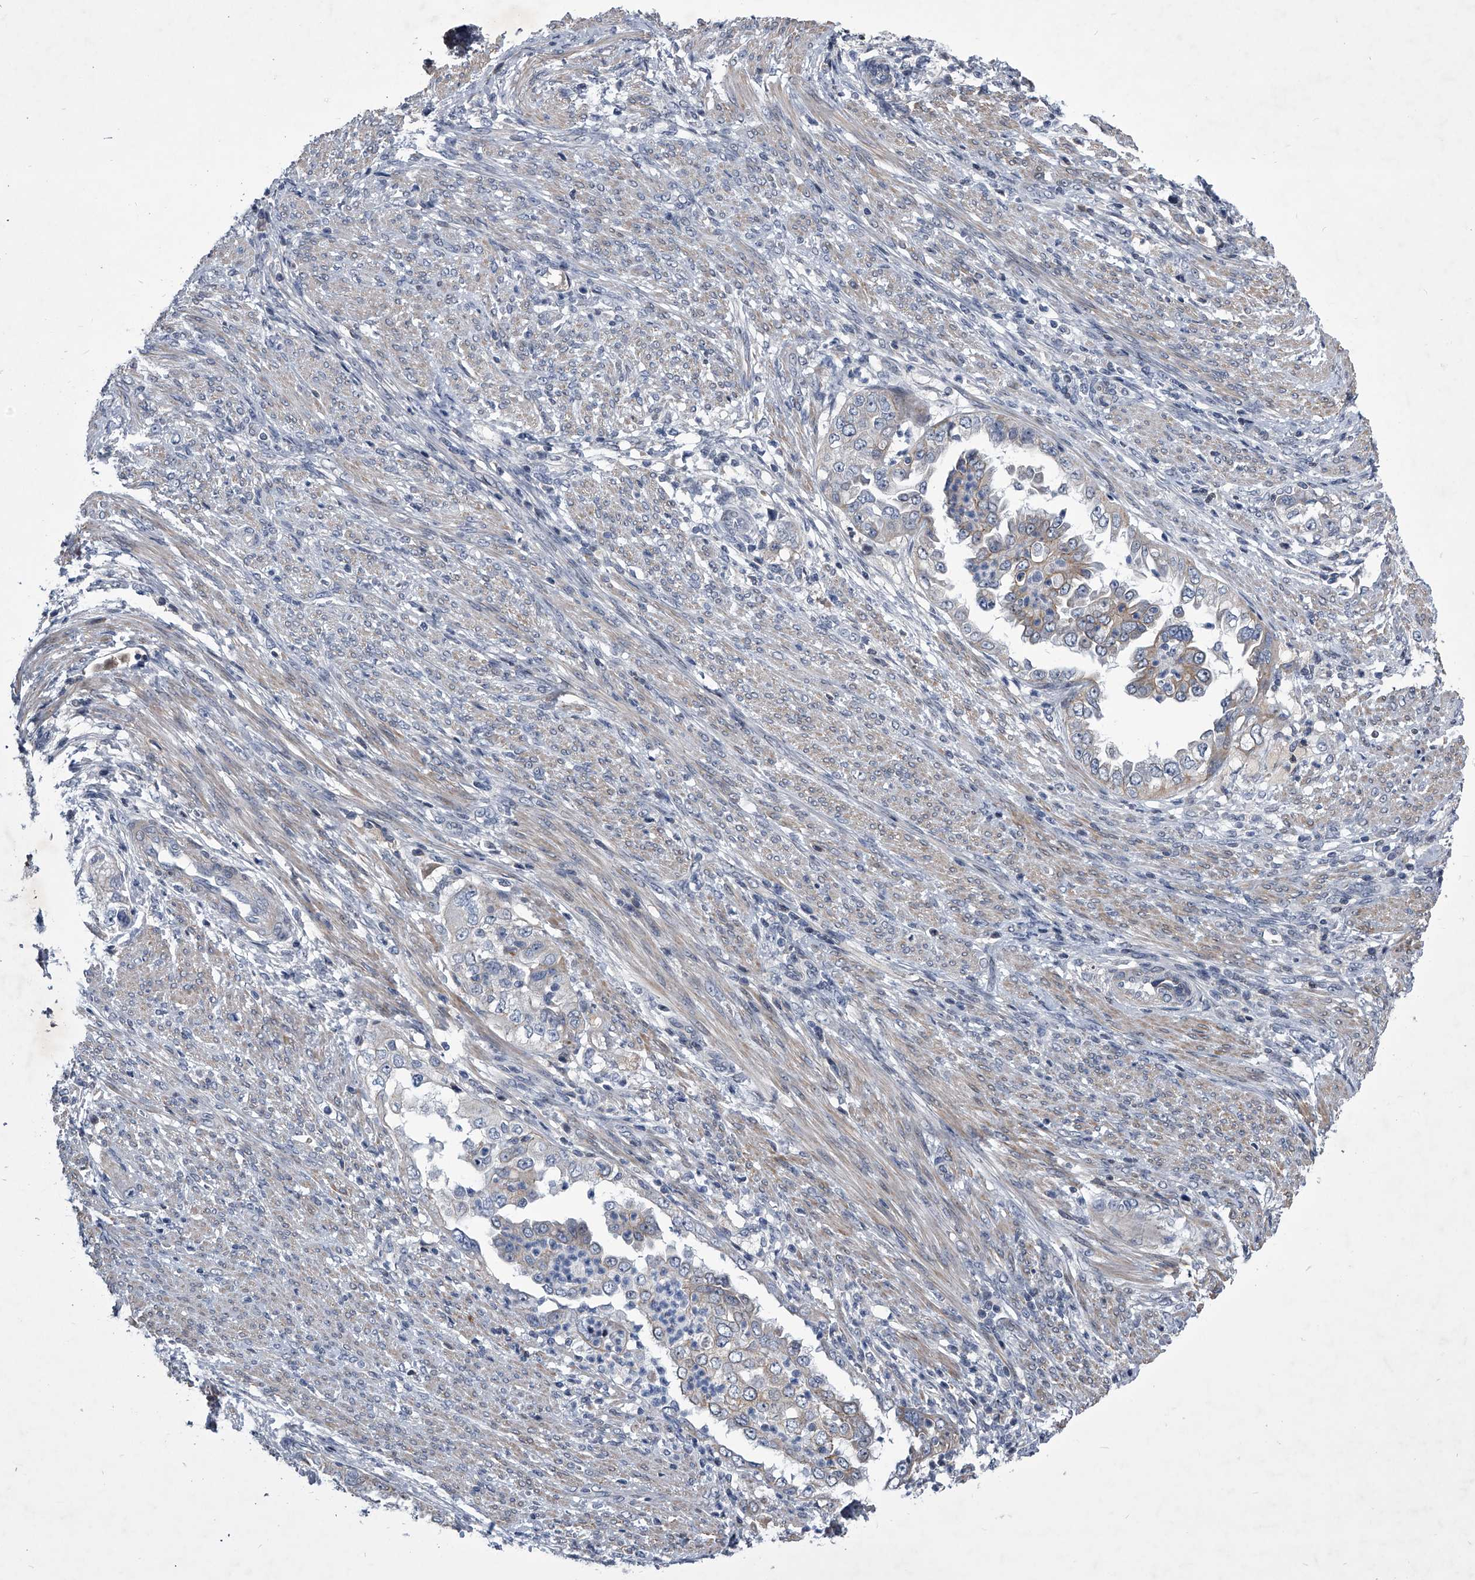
{"staining": {"intensity": "negative", "quantity": "none", "location": "none"}, "tissue": "endometrial cancer", "cell_type": "Tumor cells", "image_type": "cancer", "snomed": [{"axis": "morphology", "description": "Adenocarcinoma, NOS"}, {"axis": "topography", "description": "Endometrium"}], "caption": "Adenocarcinoma (endometrial) was stained to show a protein in brown. There is no significant staining in tumor cells.", "gene": "ZNF76", "patient": {"sex": "female", "age": 85}}